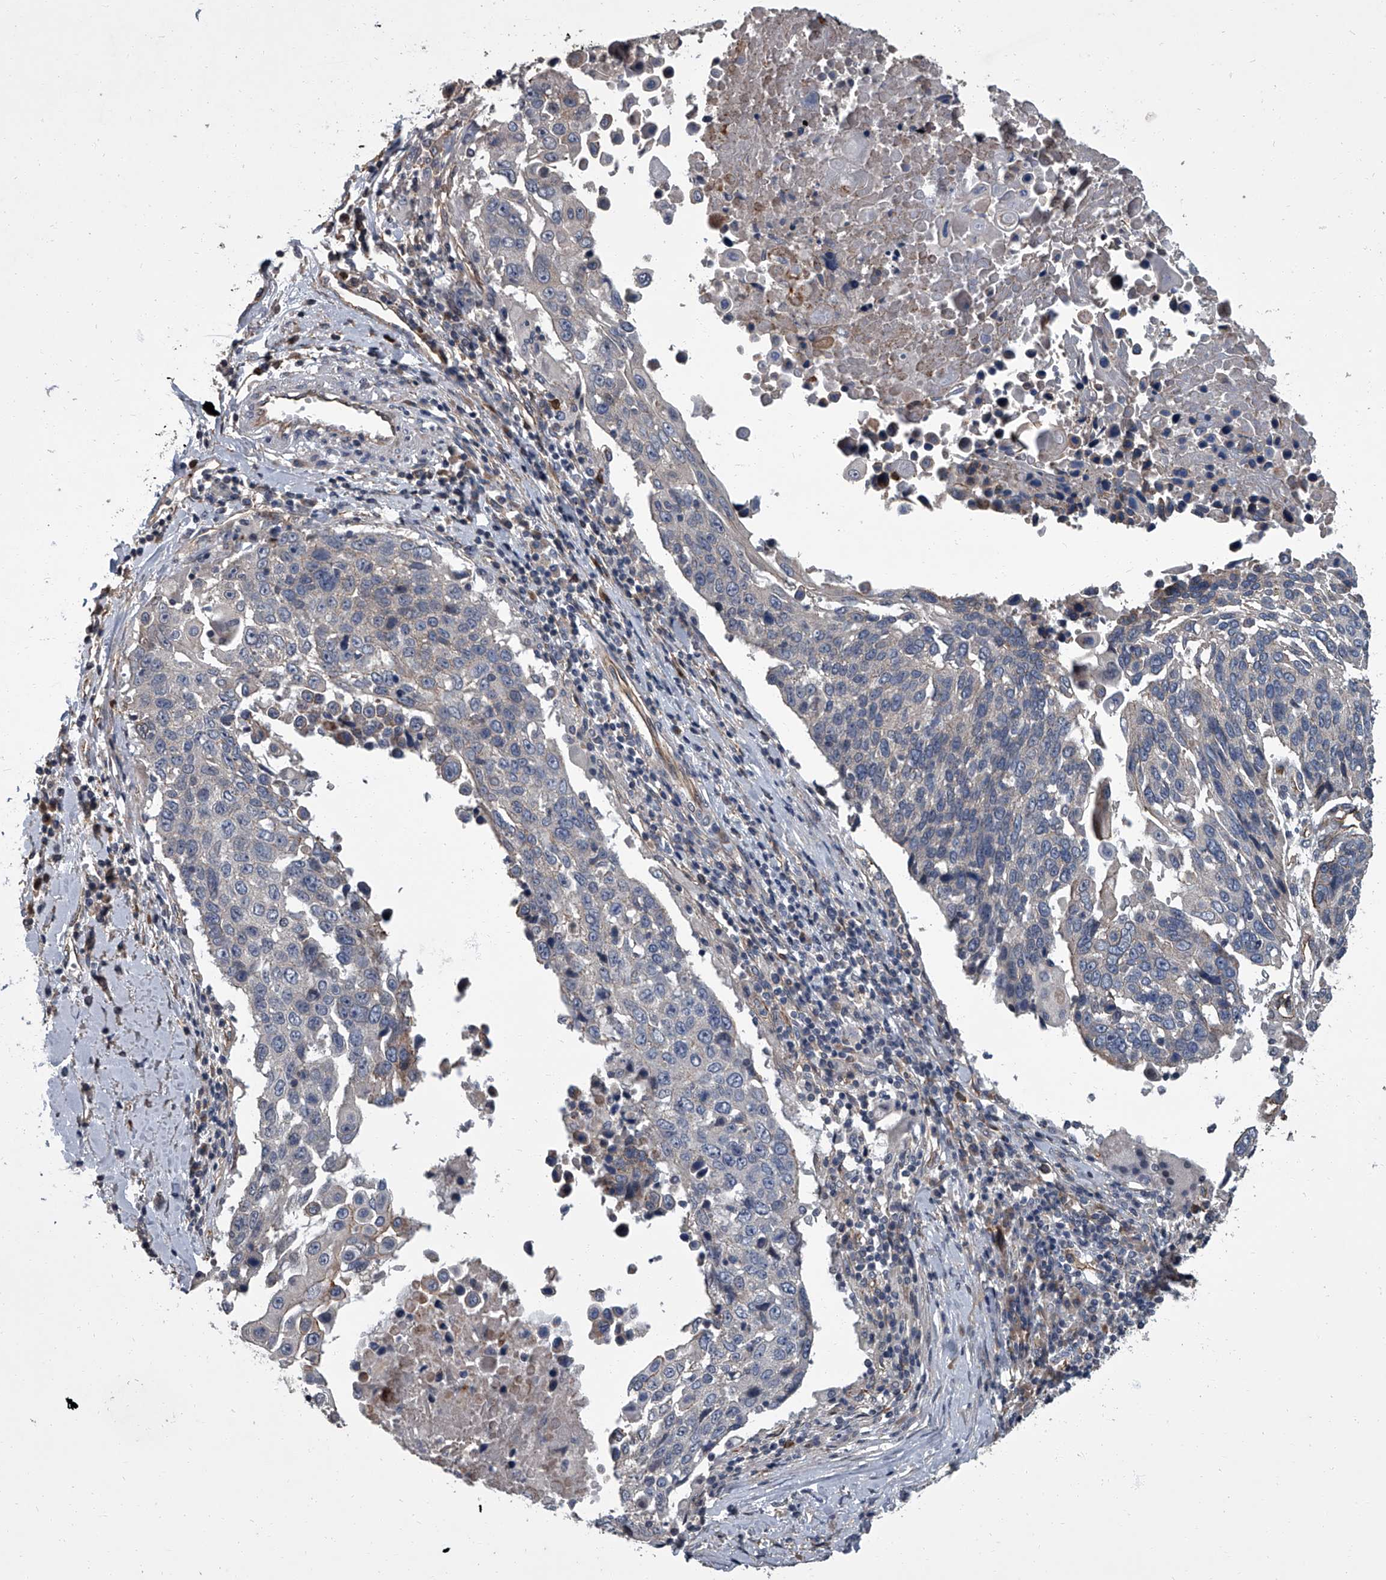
{"staining": {"intensity": "negative", "quantity": "none", "location": "none"}, "tissue": "lung cancer", "cell_type": "Tumor cells", "image_type": "cancer", "snomed": [{"axis": "morphology", "description": "Squamous cell carcinoma, NOS"}, {"axis": "topography", "description": "Lung"}], "caption": "Immunohistochemical staining of human lung cancer (squamous cell carcinoma) displays no significant expression in tumor cells.", "gene": "SIRT4", "patient": {"sex": "male", "age": 66}}